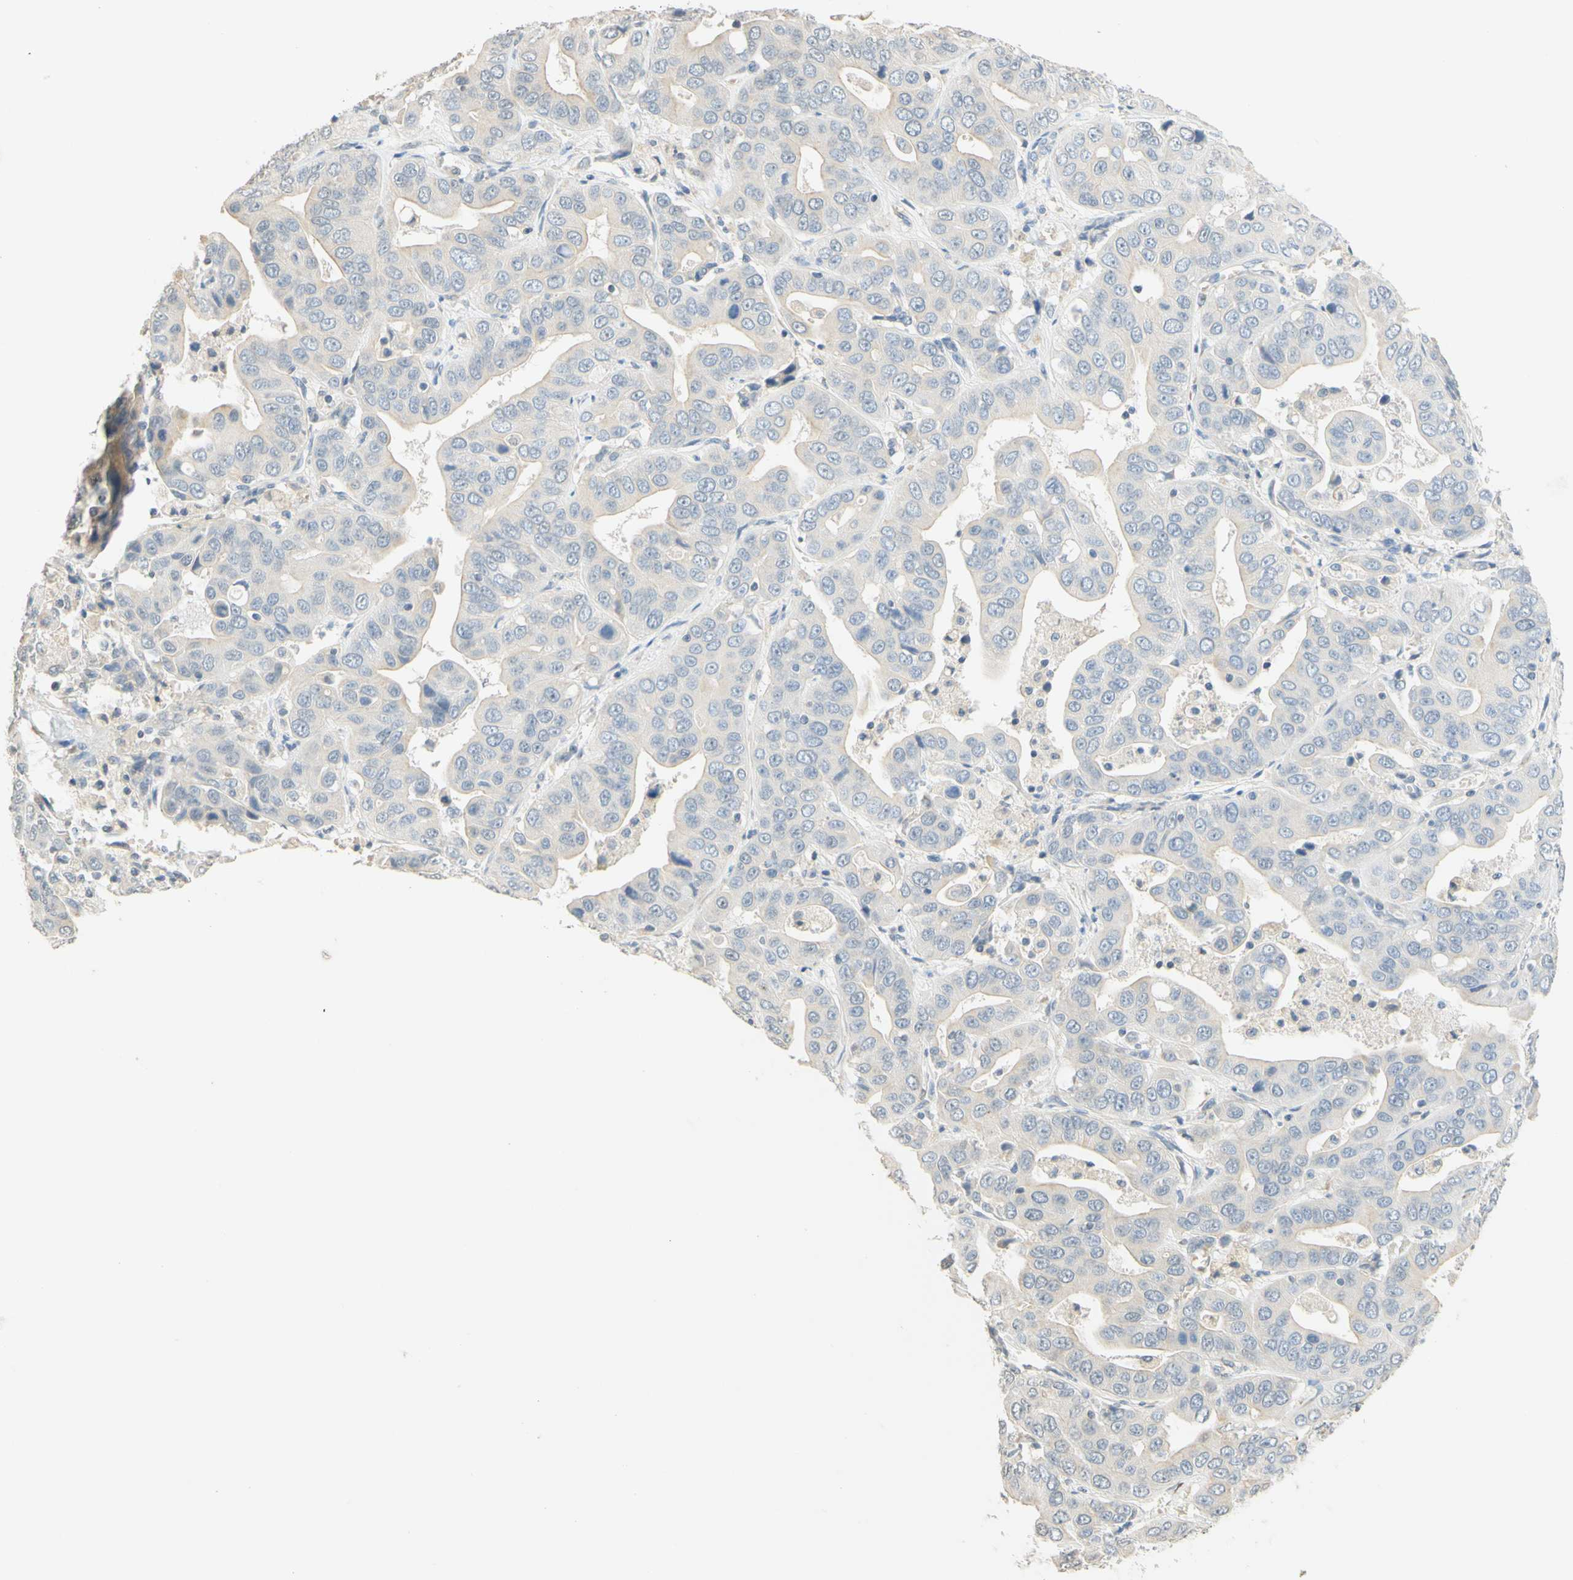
{"staining": {"intensity": "weak", "quantity": "<25%", "location": "cytoplasmic/membranous"}, "tissue": "liver cancer", "cell_type": "Tumor cells", "image_type": "cancer", "snomed": [{"axis": "morphology", "description": "Cholangiocarcinoma"}, {"axis": "topography", "description": "Liver"}], "caption": "High magnification brightfield microscopy of liver cholangiocarcinoma stained with DAB (3,3'-diaminobenzidine) (brown) and counterstained with hematoxylin (blue): tumor cells show no significant staining.", "gene": "MAG", "patient": {"sex": "female", "age": 52}}